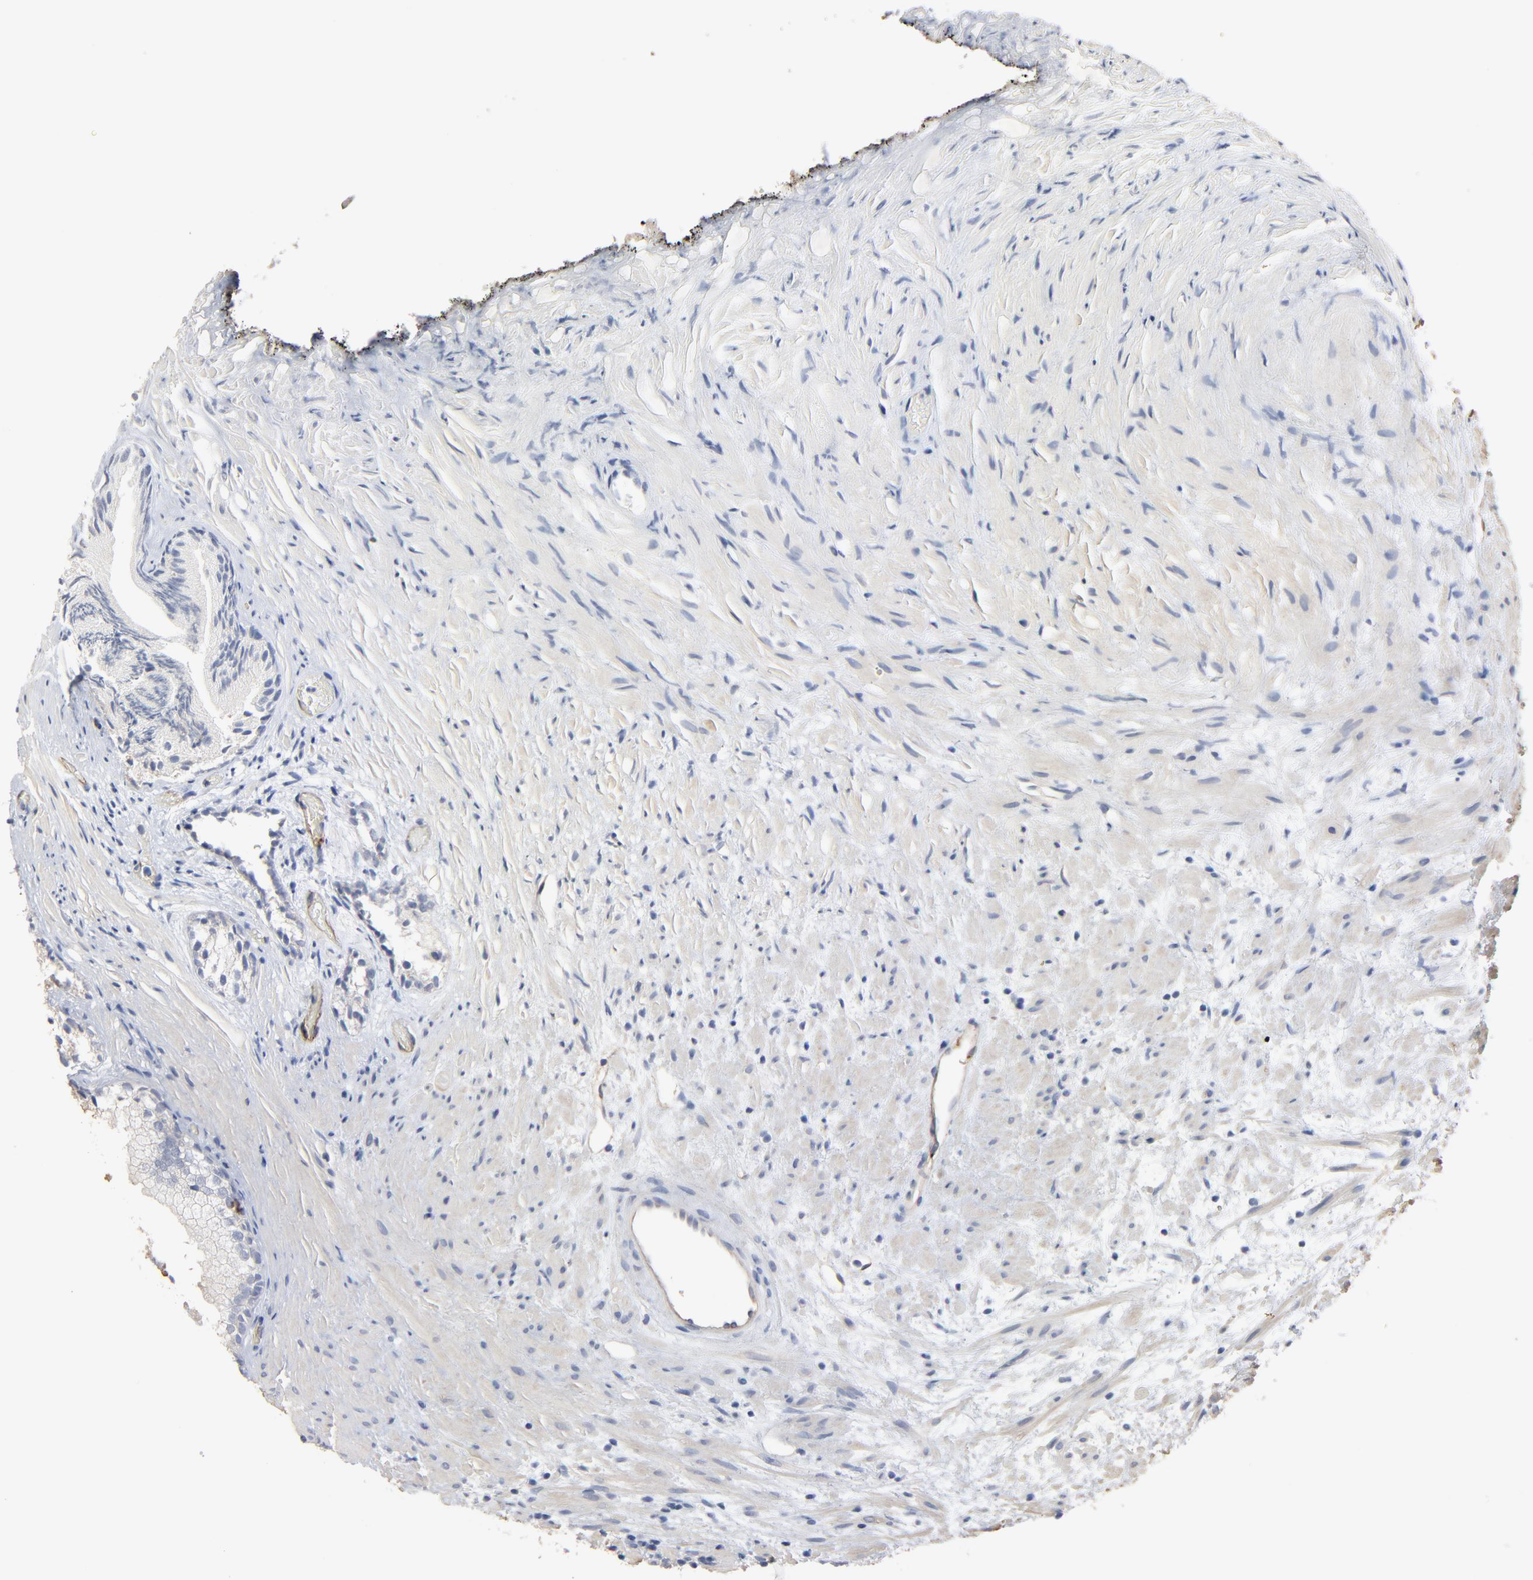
{"staining": {"intensity": "negative", "quantity": "none", "location": "none"}, "tissue": "prostate", "cell_type": "Glandular cells", "image_type": "normal", "snomed": [{"axis": "morphology", "description": "Normal tissue, NOS"}, {"axis": "topography", "description": "Prostate"}], "caption": "This is an IHC micrograph of benign human prostate. There is no positivity in glandular cells.", "gene": "KDR", "patient": {"sex": "male", "age": 76}}